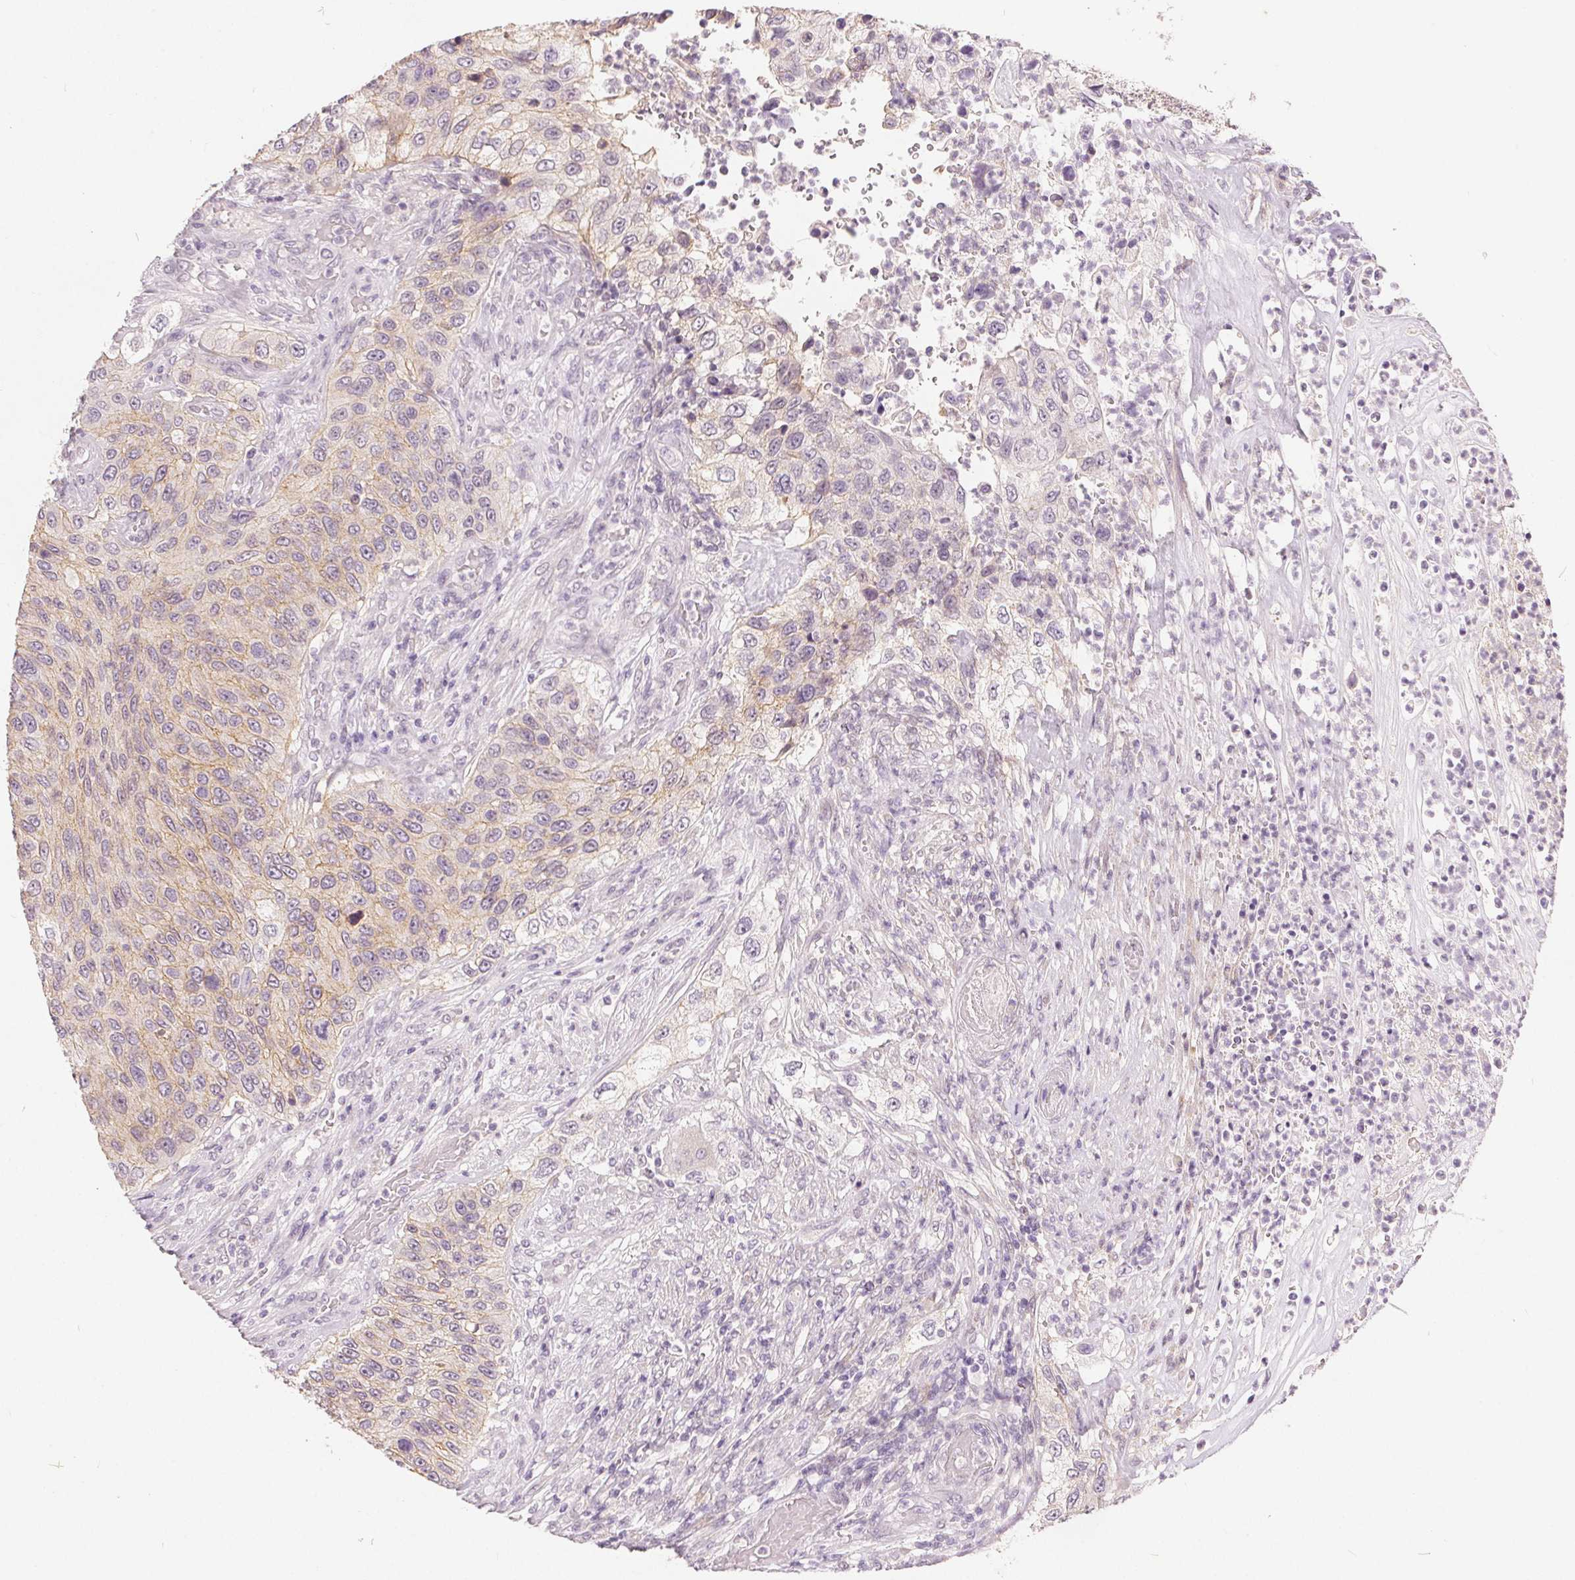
{"staining": {"intensity": "weak", "quantity": "<25%", "location": "cytoplasmic/membranous"}, "tissue": "urothelial cancer", "cell_type": "Tumor cells", "image_type": "cancer", "snomed": [{"axis": "morphology", "description": "Urothelial carcinoma, High grade"}, {"axis": "topography", "description": "Urinary bladder"}], "caption": "Image shows no significant protein staining in tumor cells of urothelial carcinoma (high-grade). (Stains: DAB immunohistochemistry (IHC) with hematoxylin counter stain, Microscopy: brightfield microscopy at high magnification).", "gene": "CA12", "patient": {"sex": "female", "age": 60}}